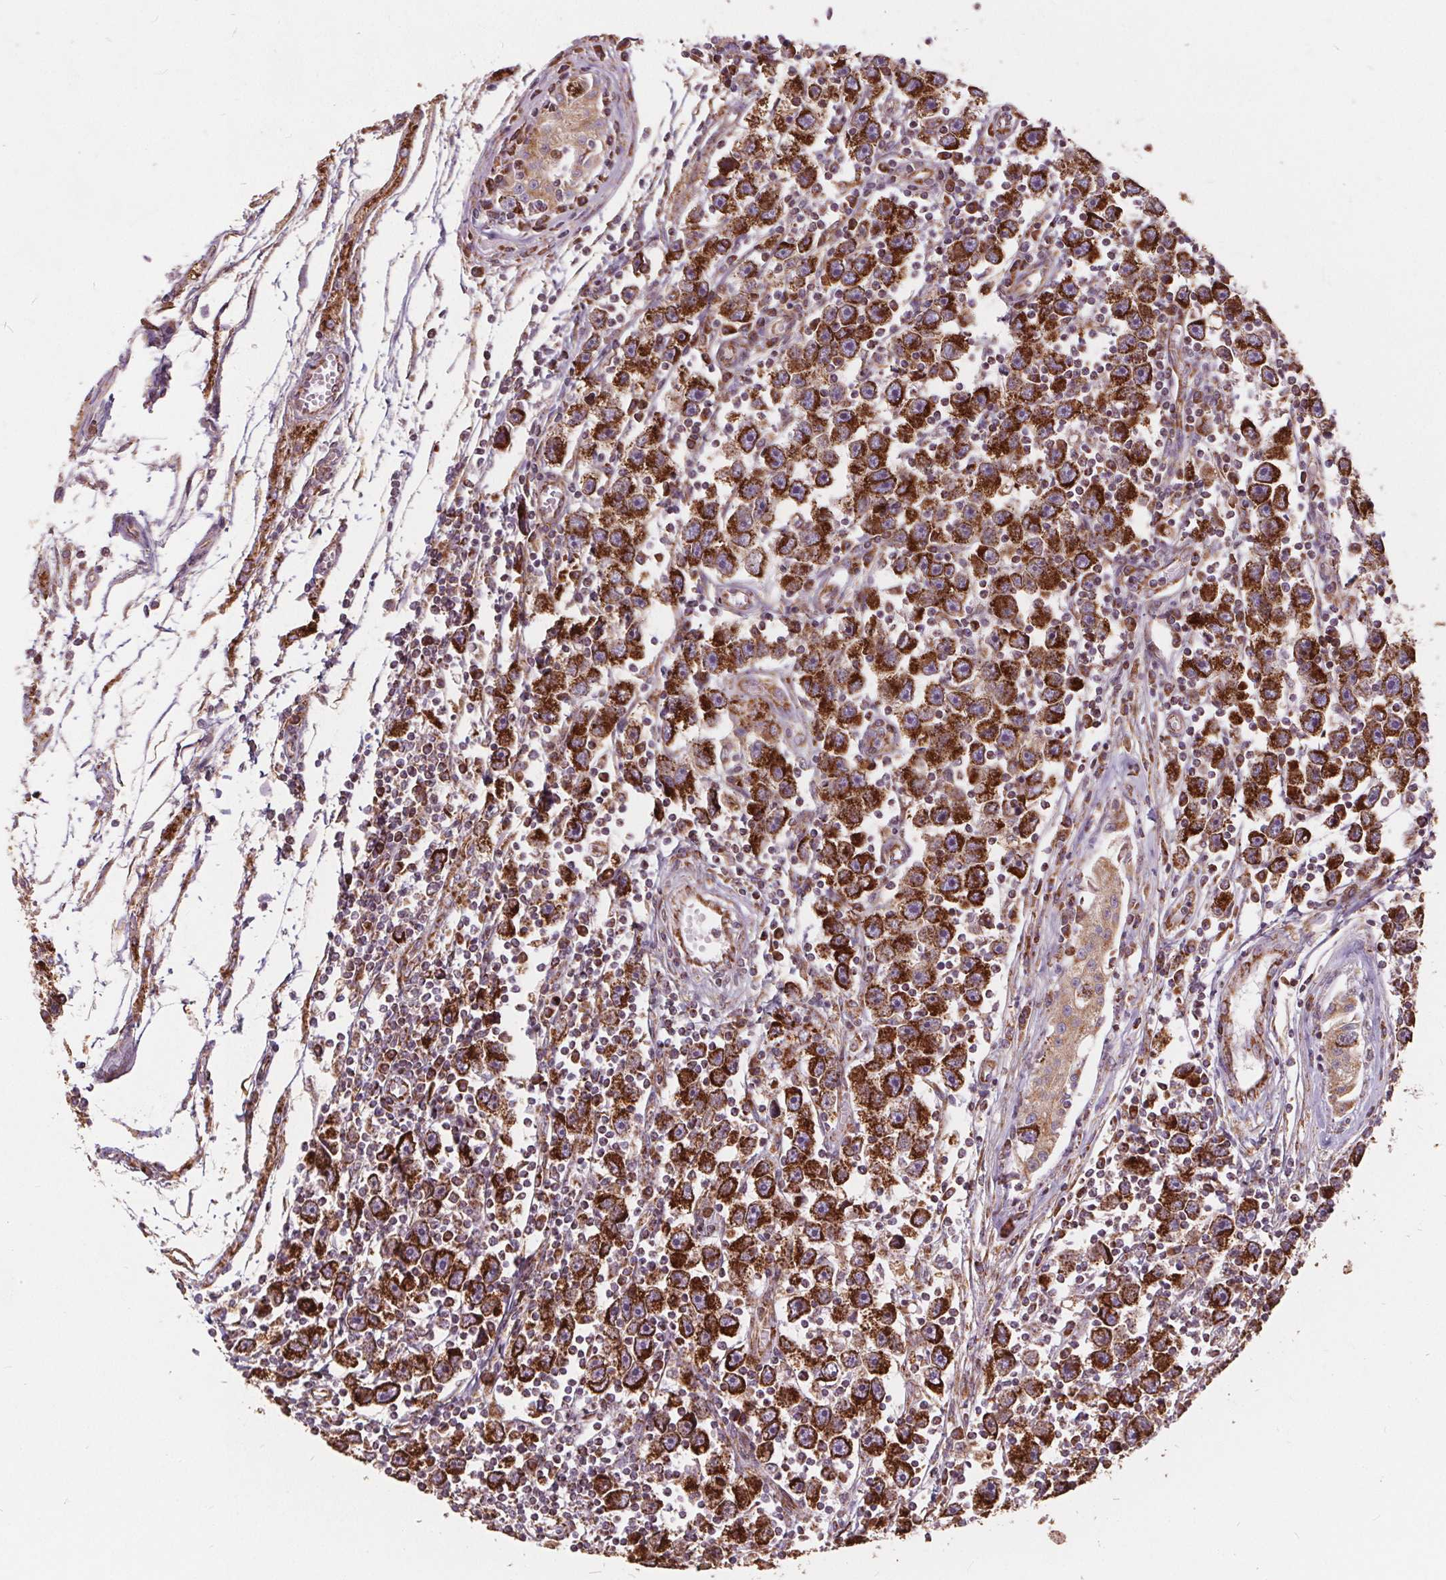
{"staining": {"intensity": "strong", "quantity": ">75%", "location": "cytoplasmic/membranous"}, "tissue": "testis cancer", "cell_type": "Tumor cells", "image_type": "cancer", "snomed": [{"axis": "morphology", "description": "Seminoma, NOS"}, {"axis": "topography", "description": "Testis"}], "caption": "Immunohistochemical staining of testis cancer (seminoma) demonstrates high levels of strong cytoplasmic/membranous protein staining in approximately >75% of tumor cells. (Stains: DAB in brown, nuclei in blue, Microscopy: brightfield microscopy at high magnification).", "gene": "PLSCR3", "patient": {"sex": "male", "age": 30}}